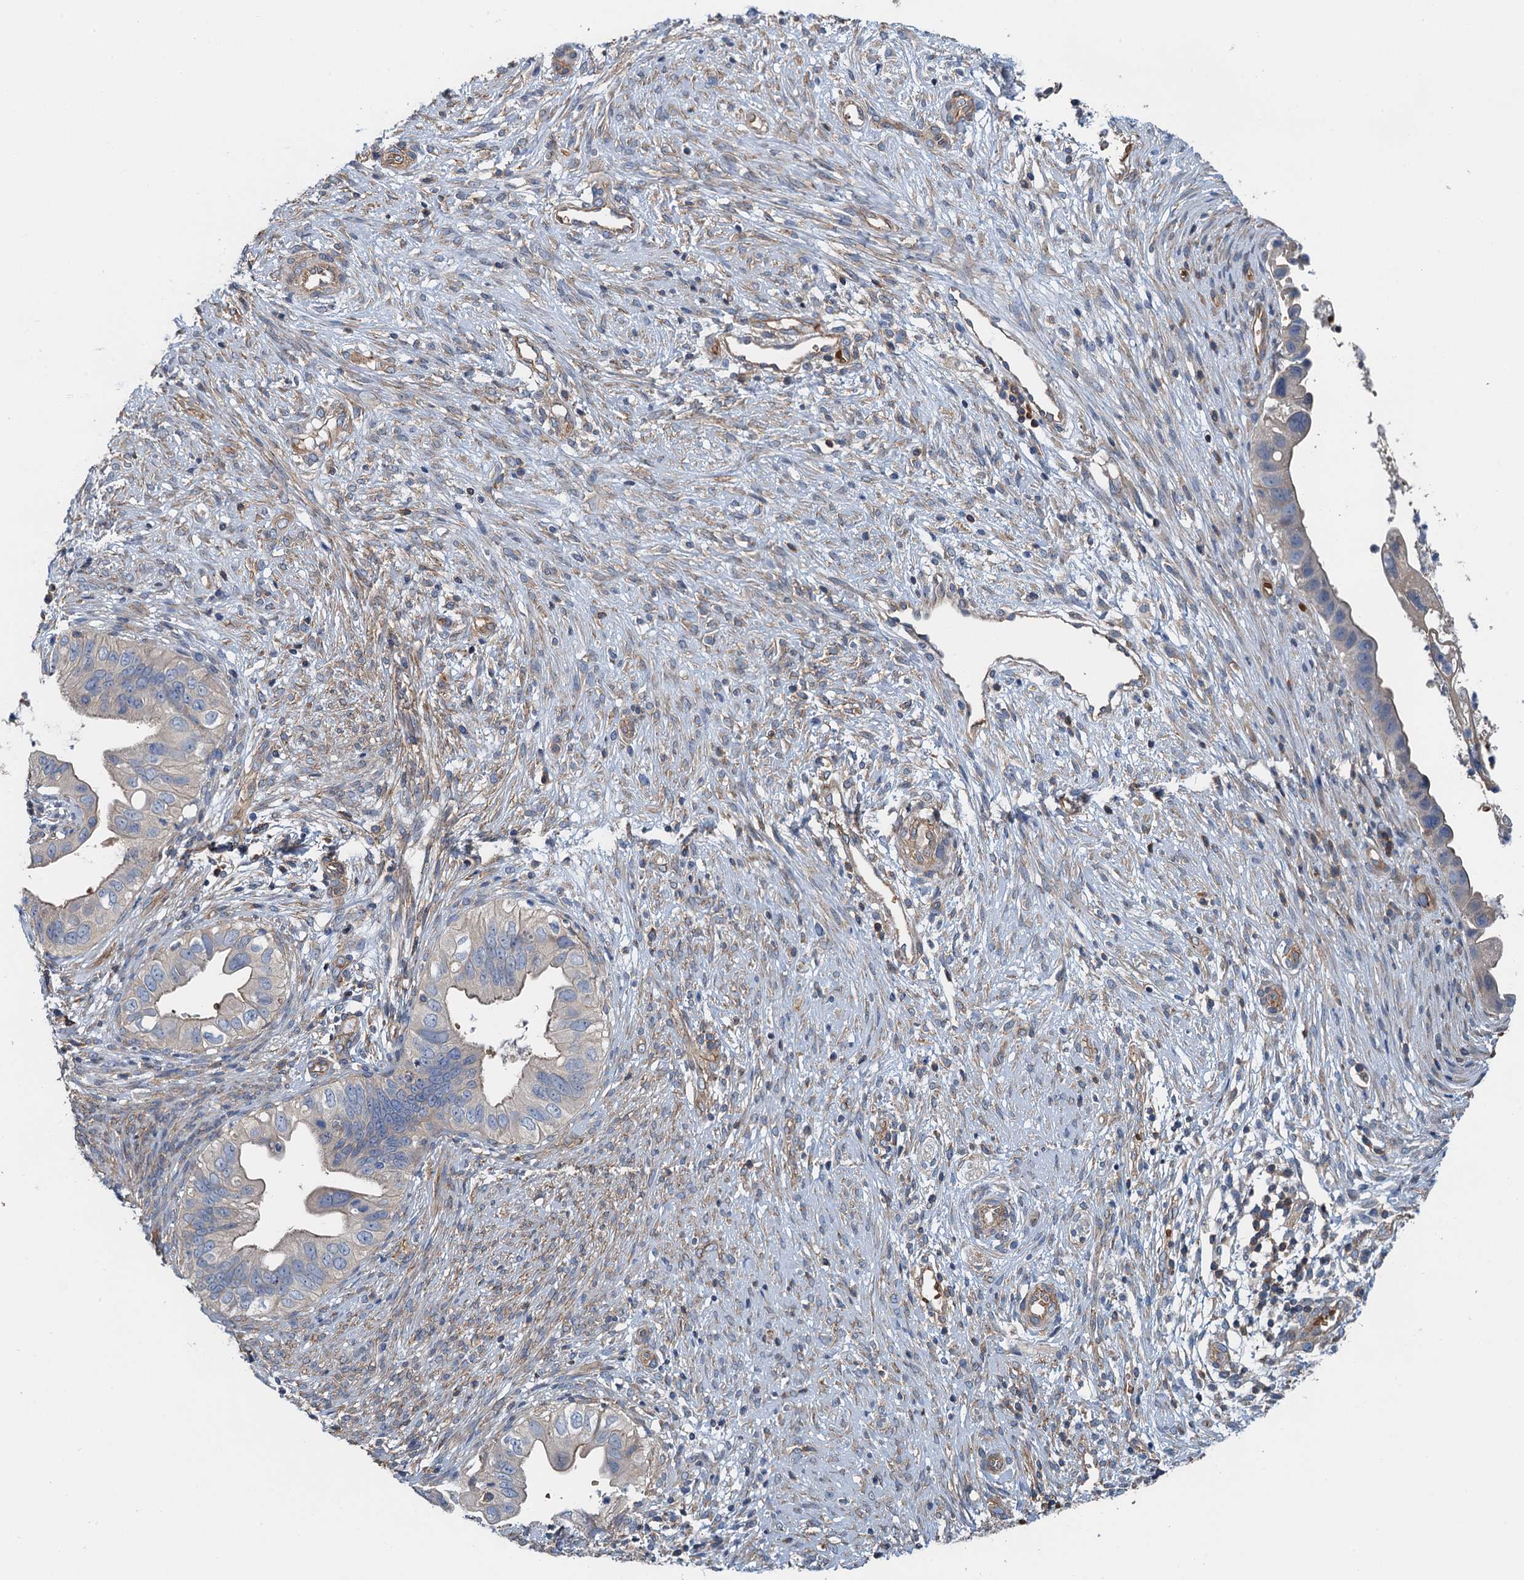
{"staining": {"intensity": "negative", "quantity": "none", "location": "none"}, "tissue": "cervical cancer", "cell_type": "Tumor cells", "image_type": "cancer", "snomed": [{"axis": "morphology", "description": "Adenocarcinoma, NOS"}, {"axis": "topography", "description": "Cervix"}], "caption": "DAB (3,3'-diaminobenzidine) immunohistochemical staining of cervical cancer (adenocarcinoma) exhibits no significant positivity in tumor cells.", "gene": "ROGDI", "patient": {"sex": "female", "age": 42}}